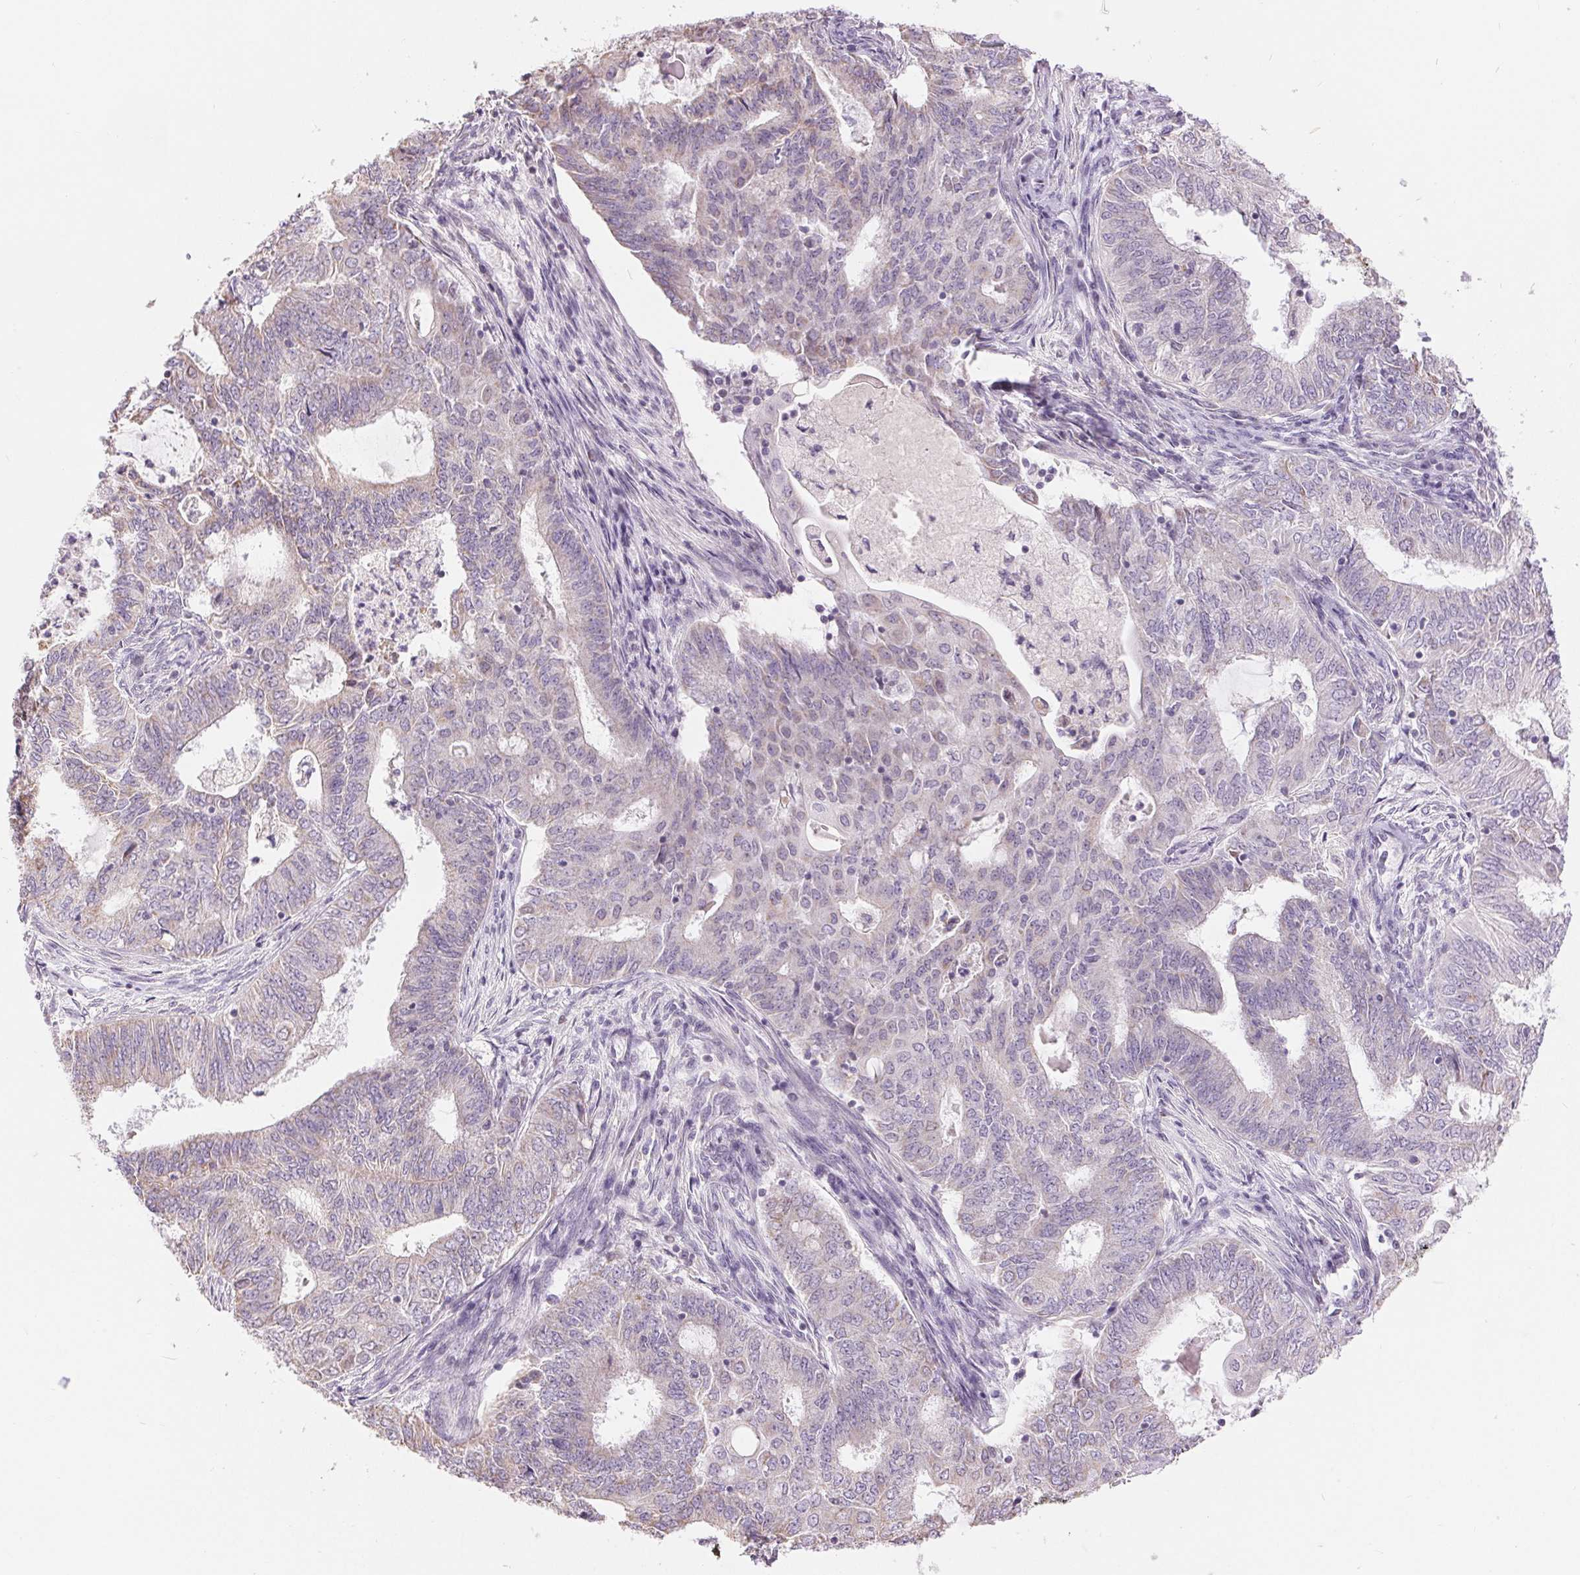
{"staining": {"intensity": "negative", "quantity": "none", "location": "none"}, "tissue": "endometrial cancer", "cell_type": "Tumor cells", "image_type": "cancer", "snomed": [{"axis": "morphology", "description": "Adenocarcinoma, NOS"}, {"axis": "topography", "description": "Endometrium"}], "caption": "Tumor cells are negative for brown protein staining in adenocarcinoma (endometrial).", "gene": "POU2F2", "patient": {"sex": "female", "age": 62}}